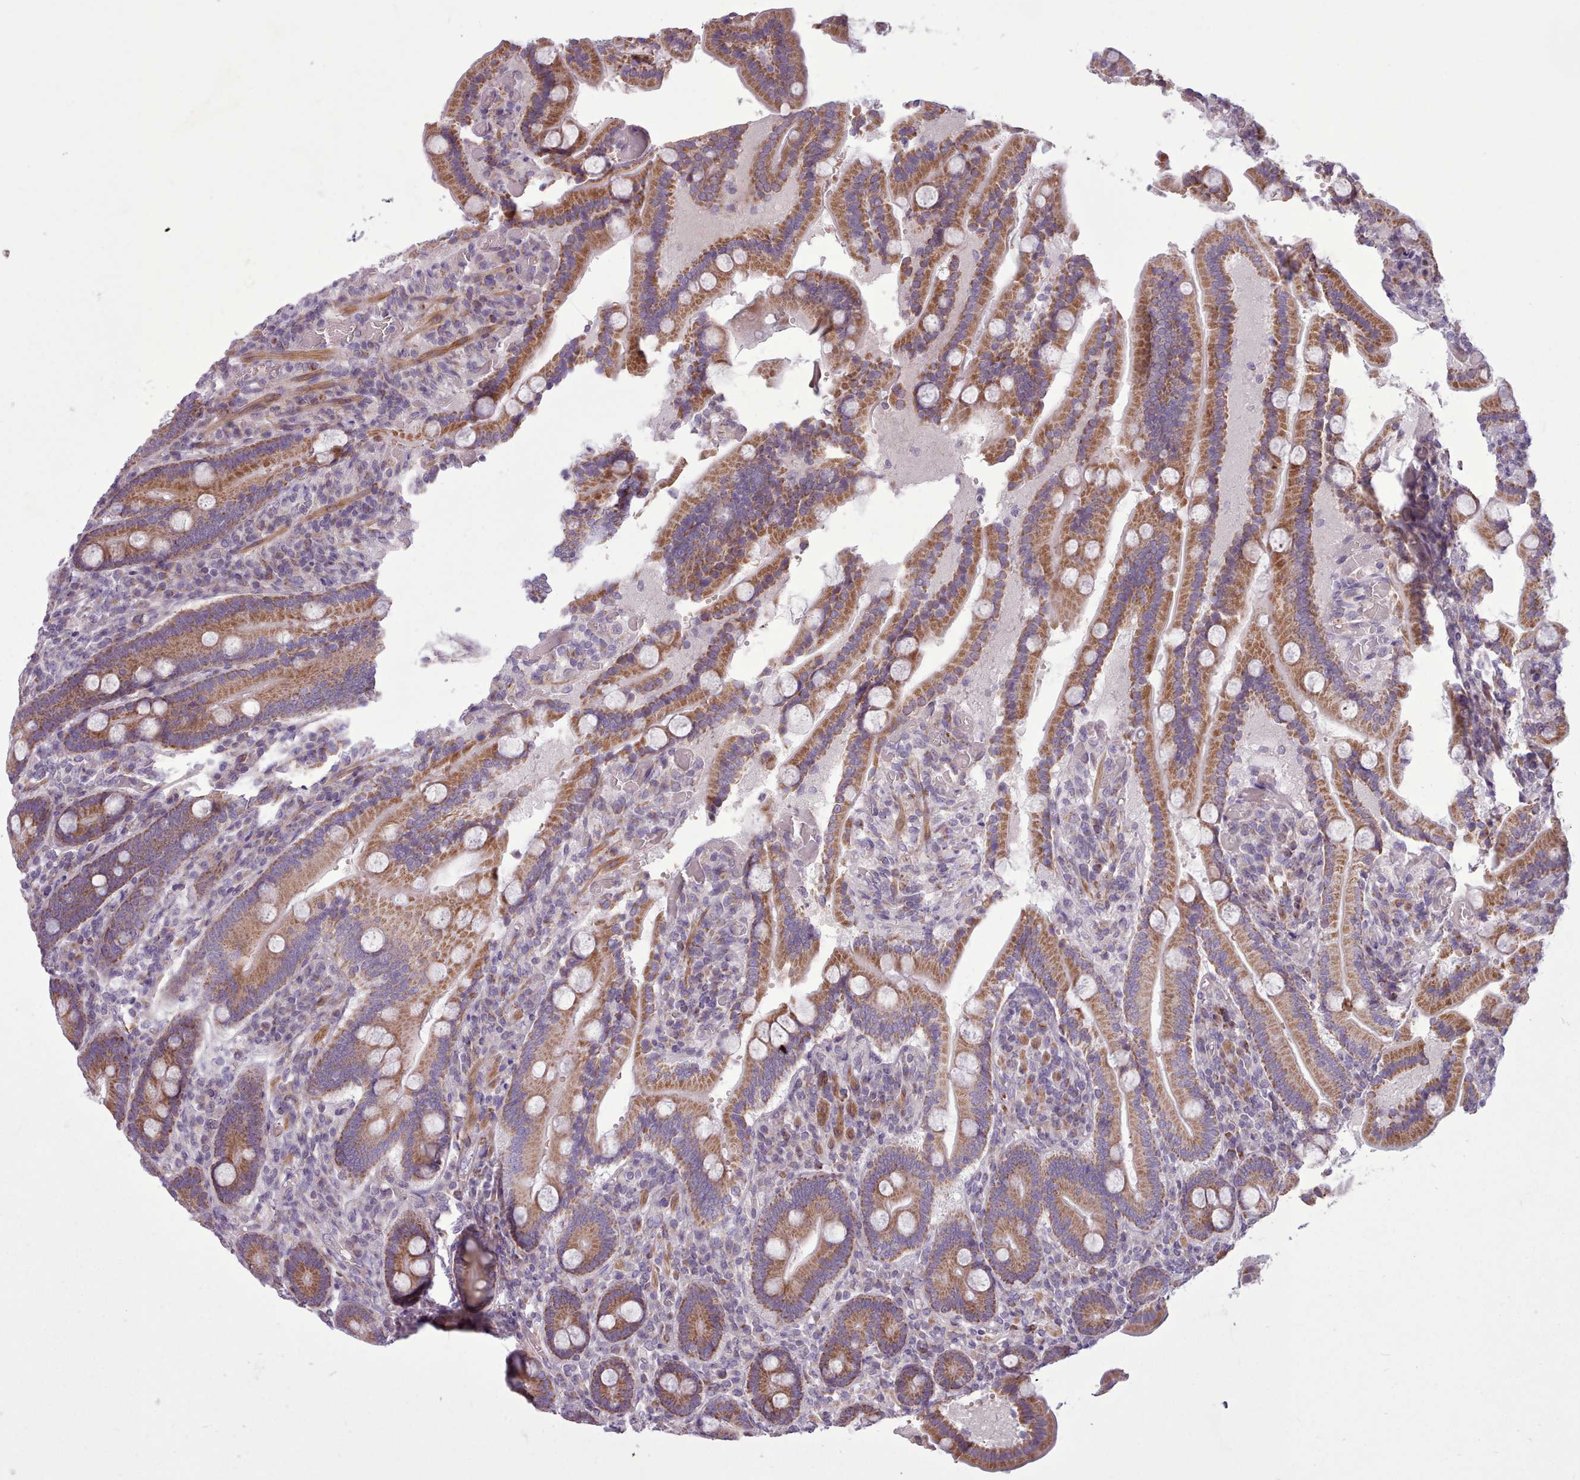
{"staining": {"intensity": "moderate", "quantity": ">75%", "location": "cytoplasmic/membranous"}, "tissue": "duodenum", "cell_type": "Glandular cells", "image_type": "normal", "snomed": [{"axis": "morphology", "description": "Normal tissue, NOS"}, {"axis": "topography", "description": "Duodenum"}], "caption": "Unremarkable duodenum reveals moderate cytoplasmic/membranous positivity in about >75% of glandular cells Ihc stains the protein of interest in brown and the nuclei are stained blue..", "gene": "AVL9", "patient": {"sex": "female", "age": 62}}